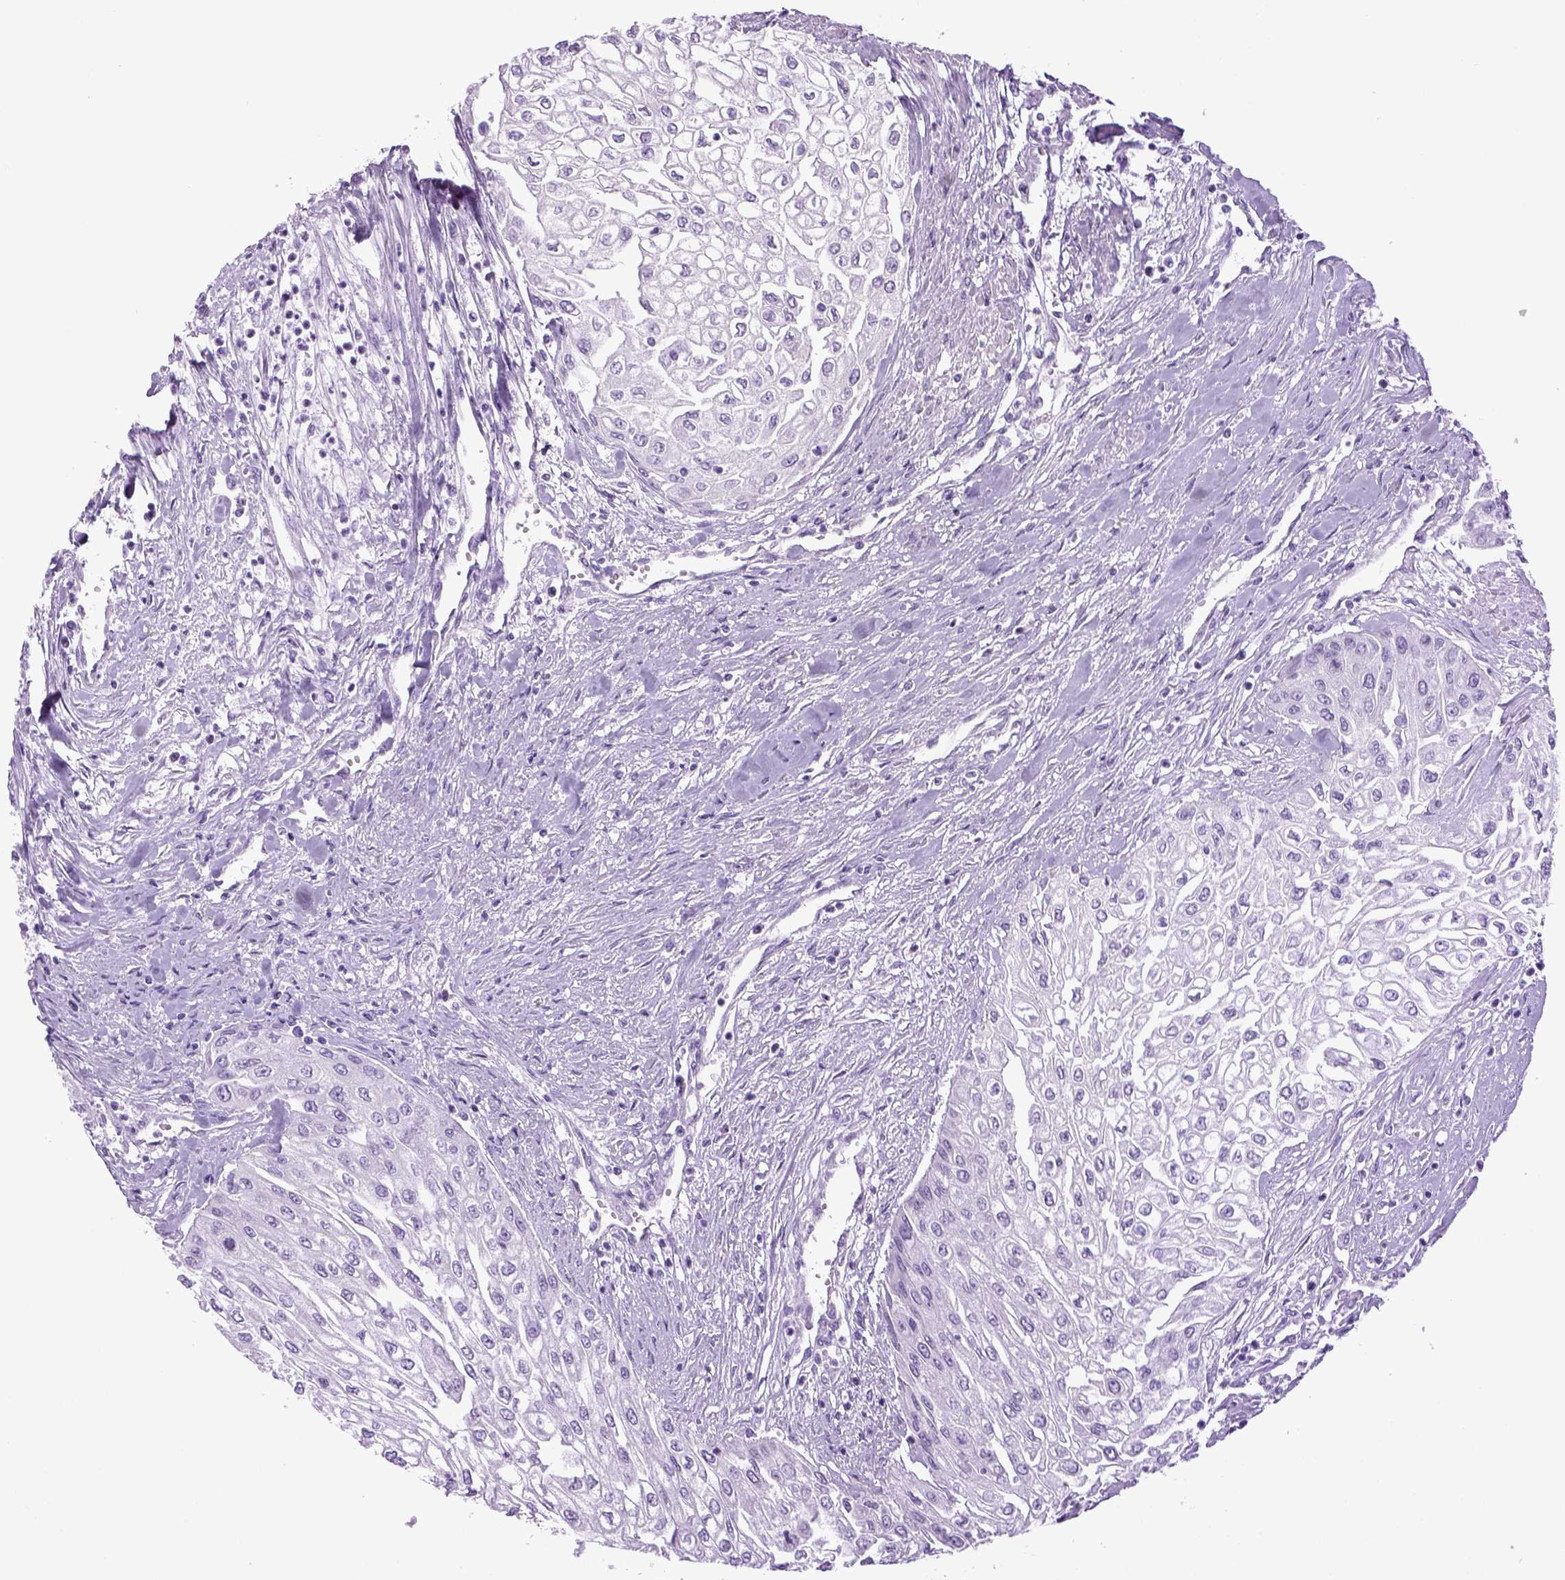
{"staining": {"intensity": "negative", "quantity": "none", "location": "none"}, "tissue": "urothelial cancer", "cell_type": "Tumor cells", "image_type": "cancer", "snomed": [{"axis": "morphology", "description": "Urothelial carcinoma, High grade"}, {"axis": "topography", "description": "Urinary bladder"}], "caption": "High-grade urothelial carcinoma stained for a protein using immunohistochemistry reveals no positivity tumor cells.", "gene": "HMCN2", "patient": {"sex": "male", "age": 62}}